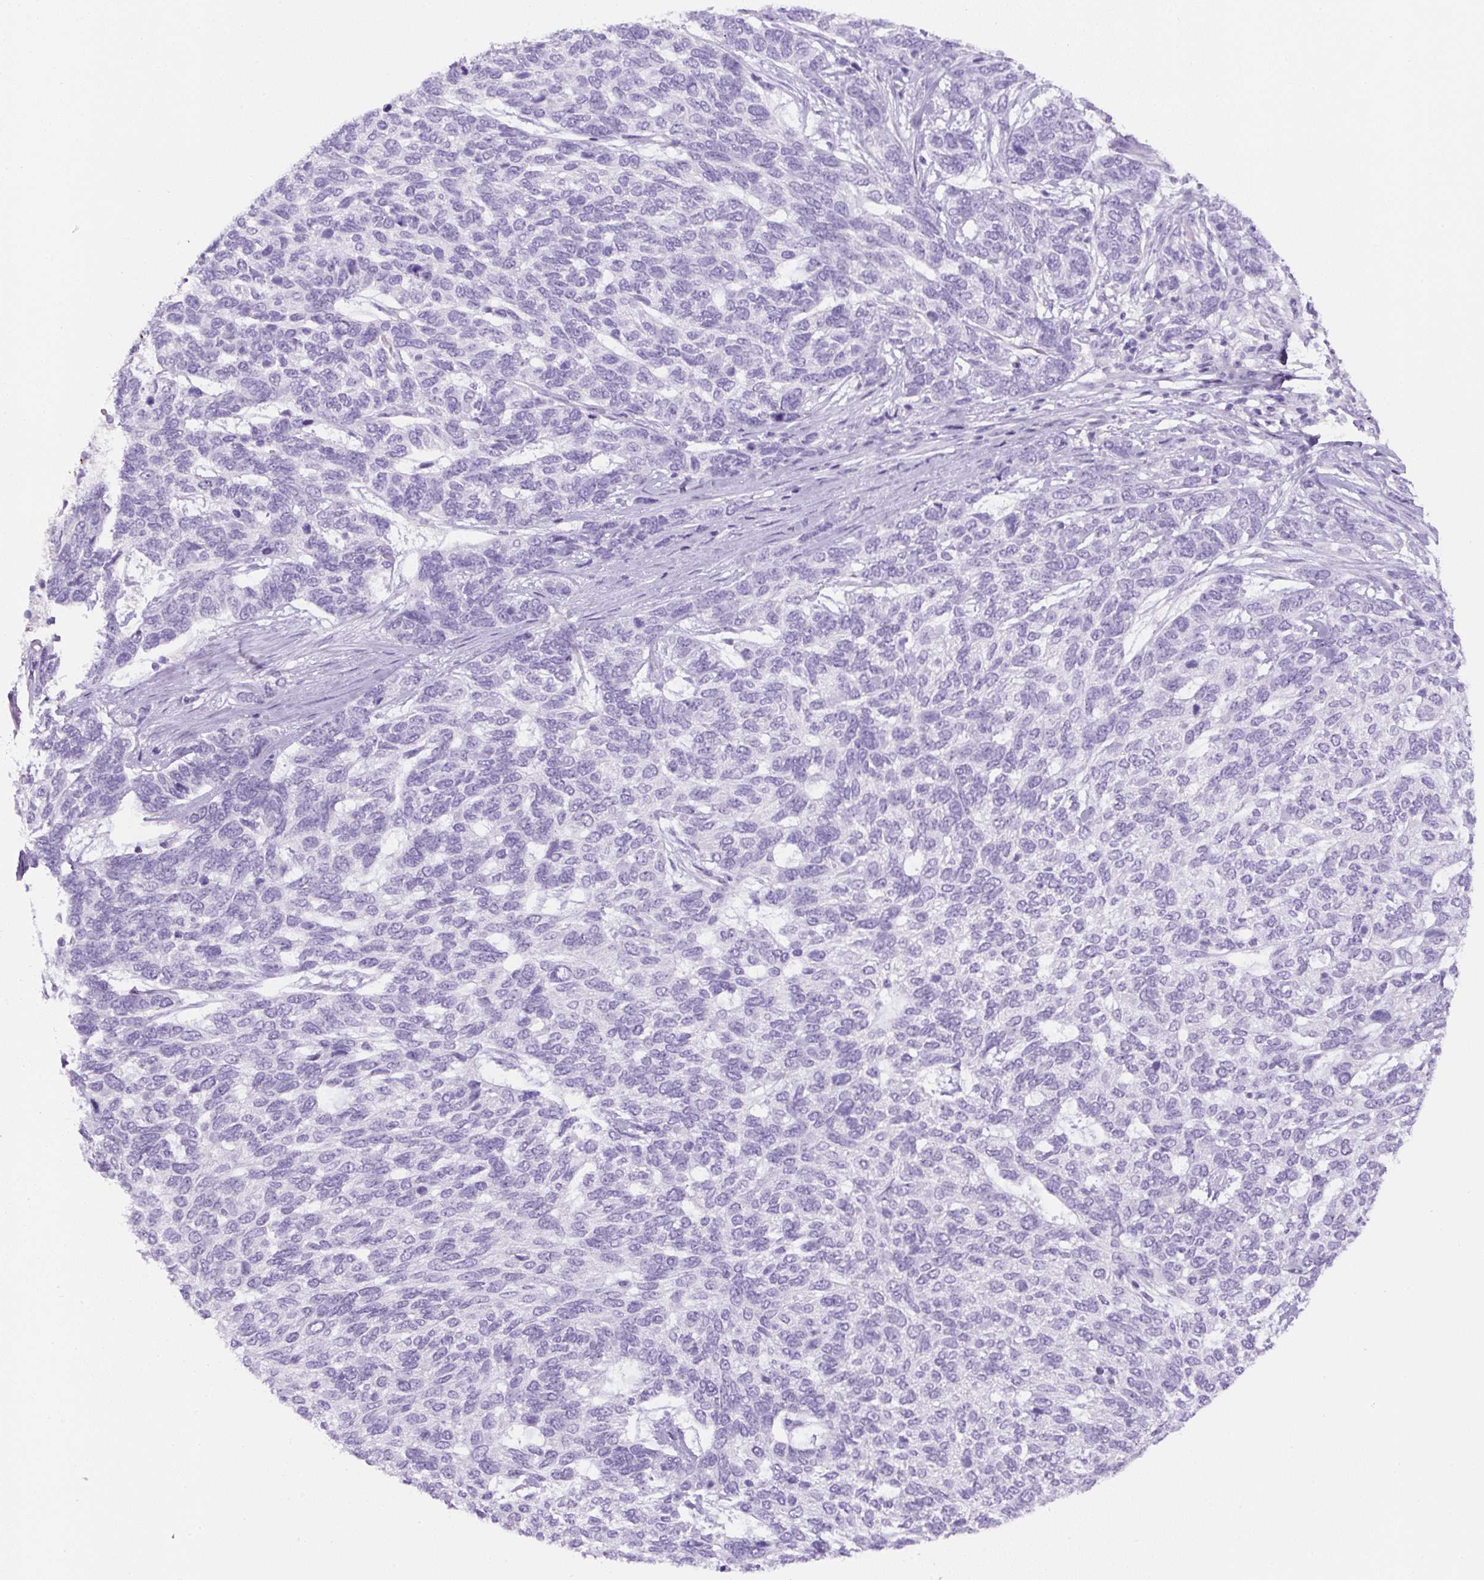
{"staining": {"intensity": "negative", "quantity": "none", "location": "none"}, "tissue": "skin cancer", "cell_type": "Tumor cells", "image_type": "cancer", "snomed": [{"axis": "morphology", "description": "Basal cell carcinoma"}, {"axis": "topography", "description": "Skin"}], "caption": "DAB (3,3'-diaminobenzidine) immunohistochemical staining of skin cancer (basal cell carcinoma) demonstrates no significant positivity in tumor cells.", "gene": "UBL3", "patient": {"sex": "female", "age": 65}}